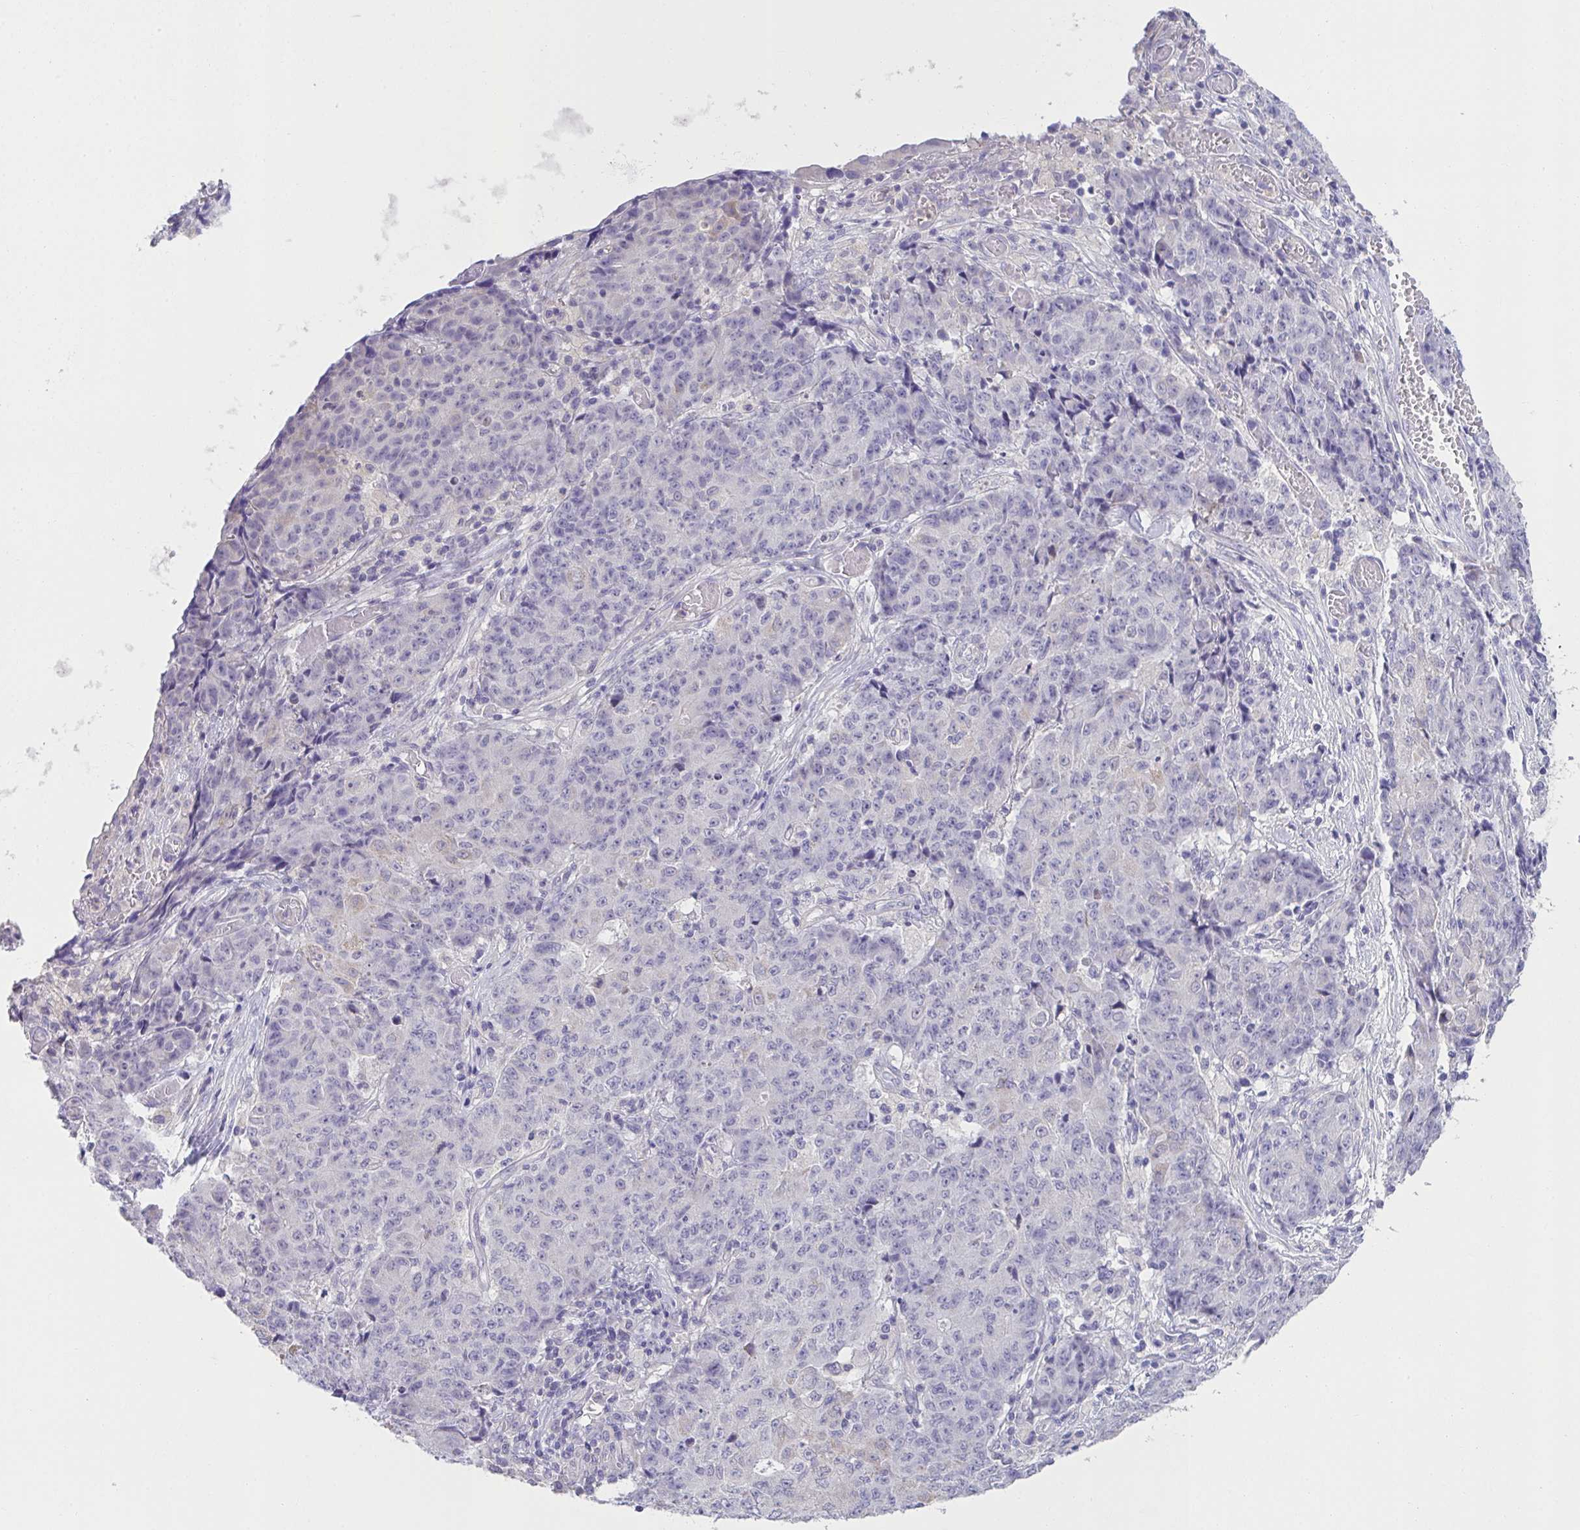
{"staining": {"intensity": "negative", "quantity": "none", "location": "none"}, "tissue": "ovarian cancer", "cell_type": "Tumor cells", "image_type": "cancer", "snomed": [{"axis": "morphology", "description": "Carcinoma, endometroid"}, {"axis": "topography", "description": "Ovary"}], "caption": "Tumor cells show no significant protein positivity in endometroid carcinoma (ovarian).", "gene": "CXCR1", "patient": {"sex": "female", "age": 42}}